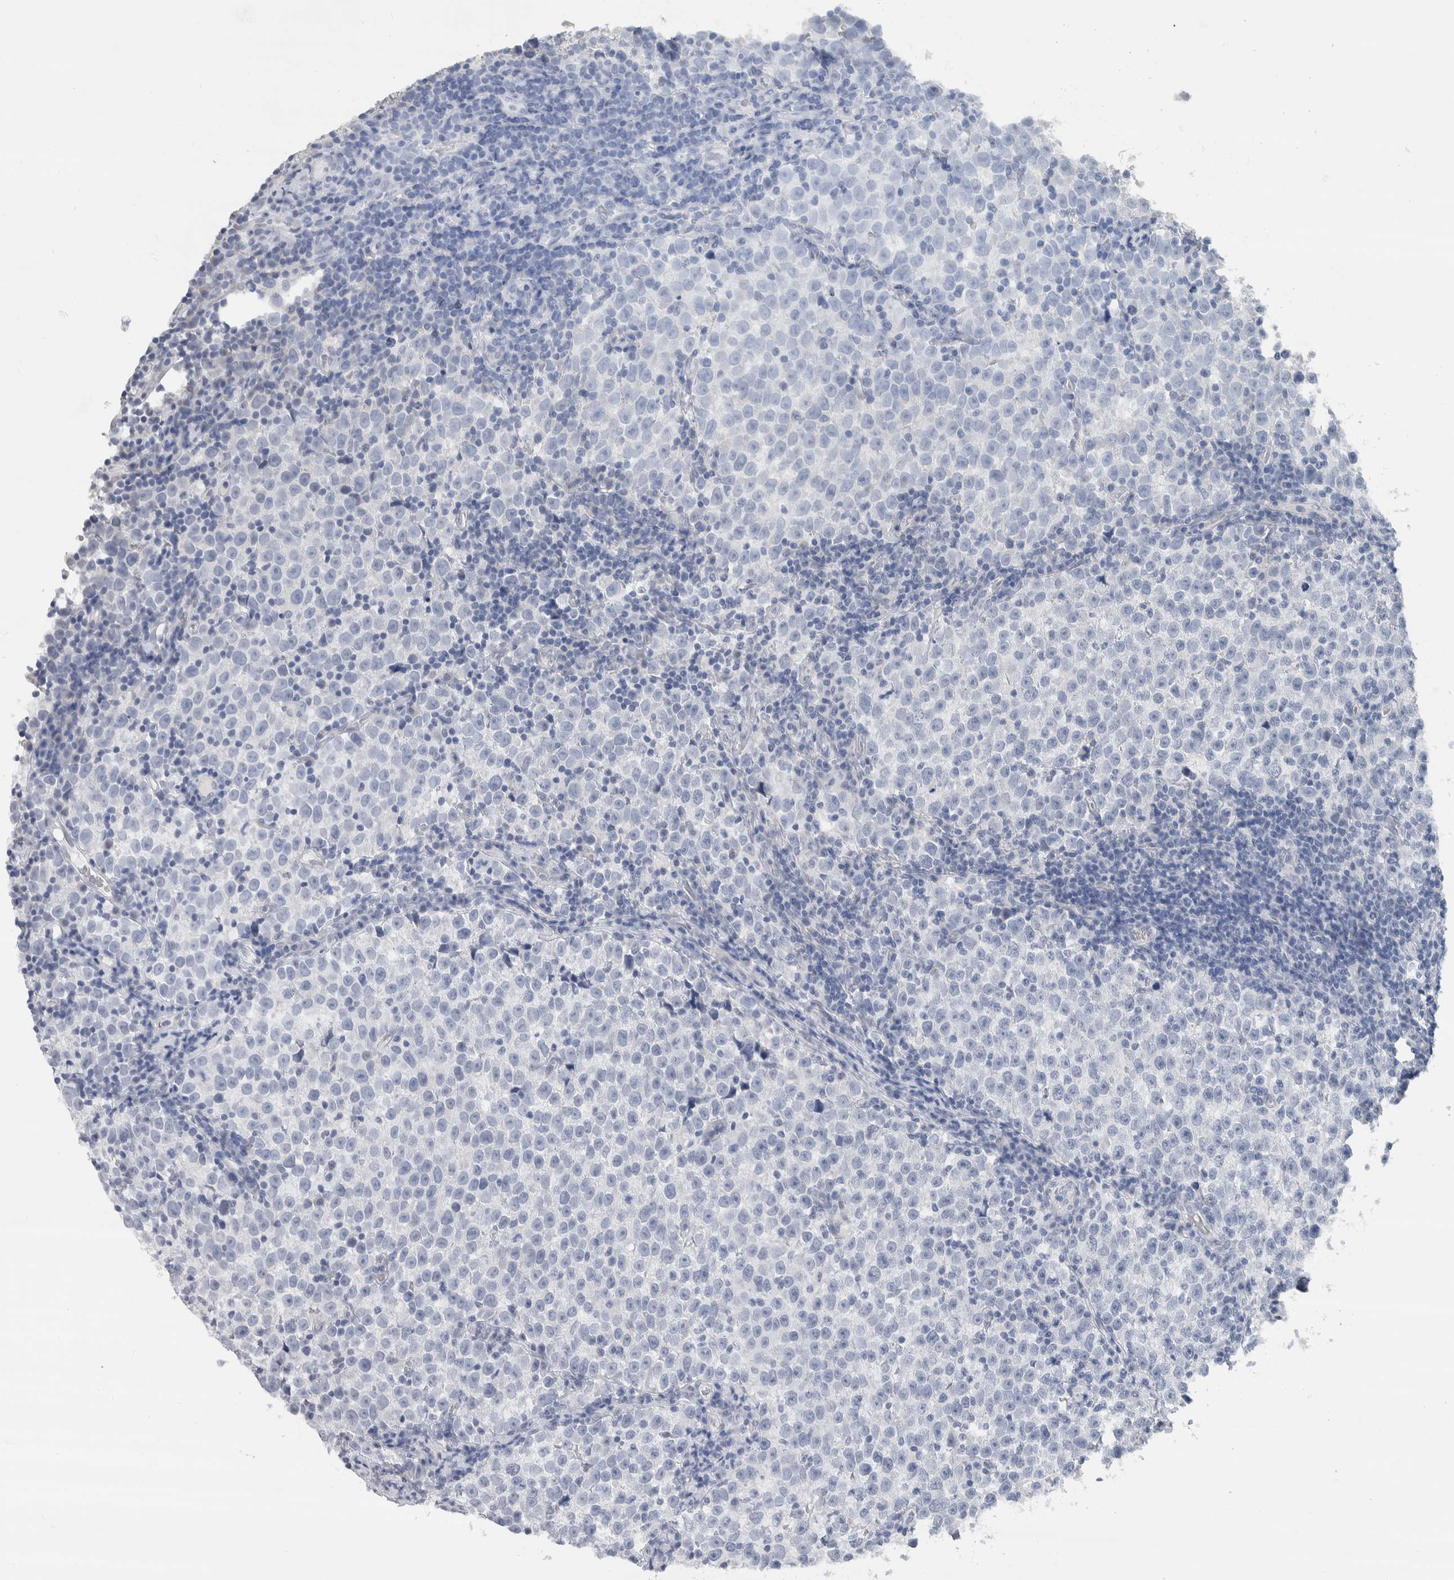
{"staining": {"intensity": "negative", "quantity": "none", "location": "none"}, "tissue": "testis cancer", "cell_type": "Tumor cells", "image_type": "cancer", "snomed": [{"axis": "morphology", "description": "Normal tissue, NOS"}, {"axis": "morphology", "description": "Seminoma, NOS"}, {"axis": "topography", "description": "Testis"}], "caption": "High magnification brightfield microscopy of testis seminoma stained with DAB (brown) and counterstained with hematoxylin (blue): tumor cells show no significant staining.", "gene": "NEFM", "patient": {"sex": "male", "age": 43}}